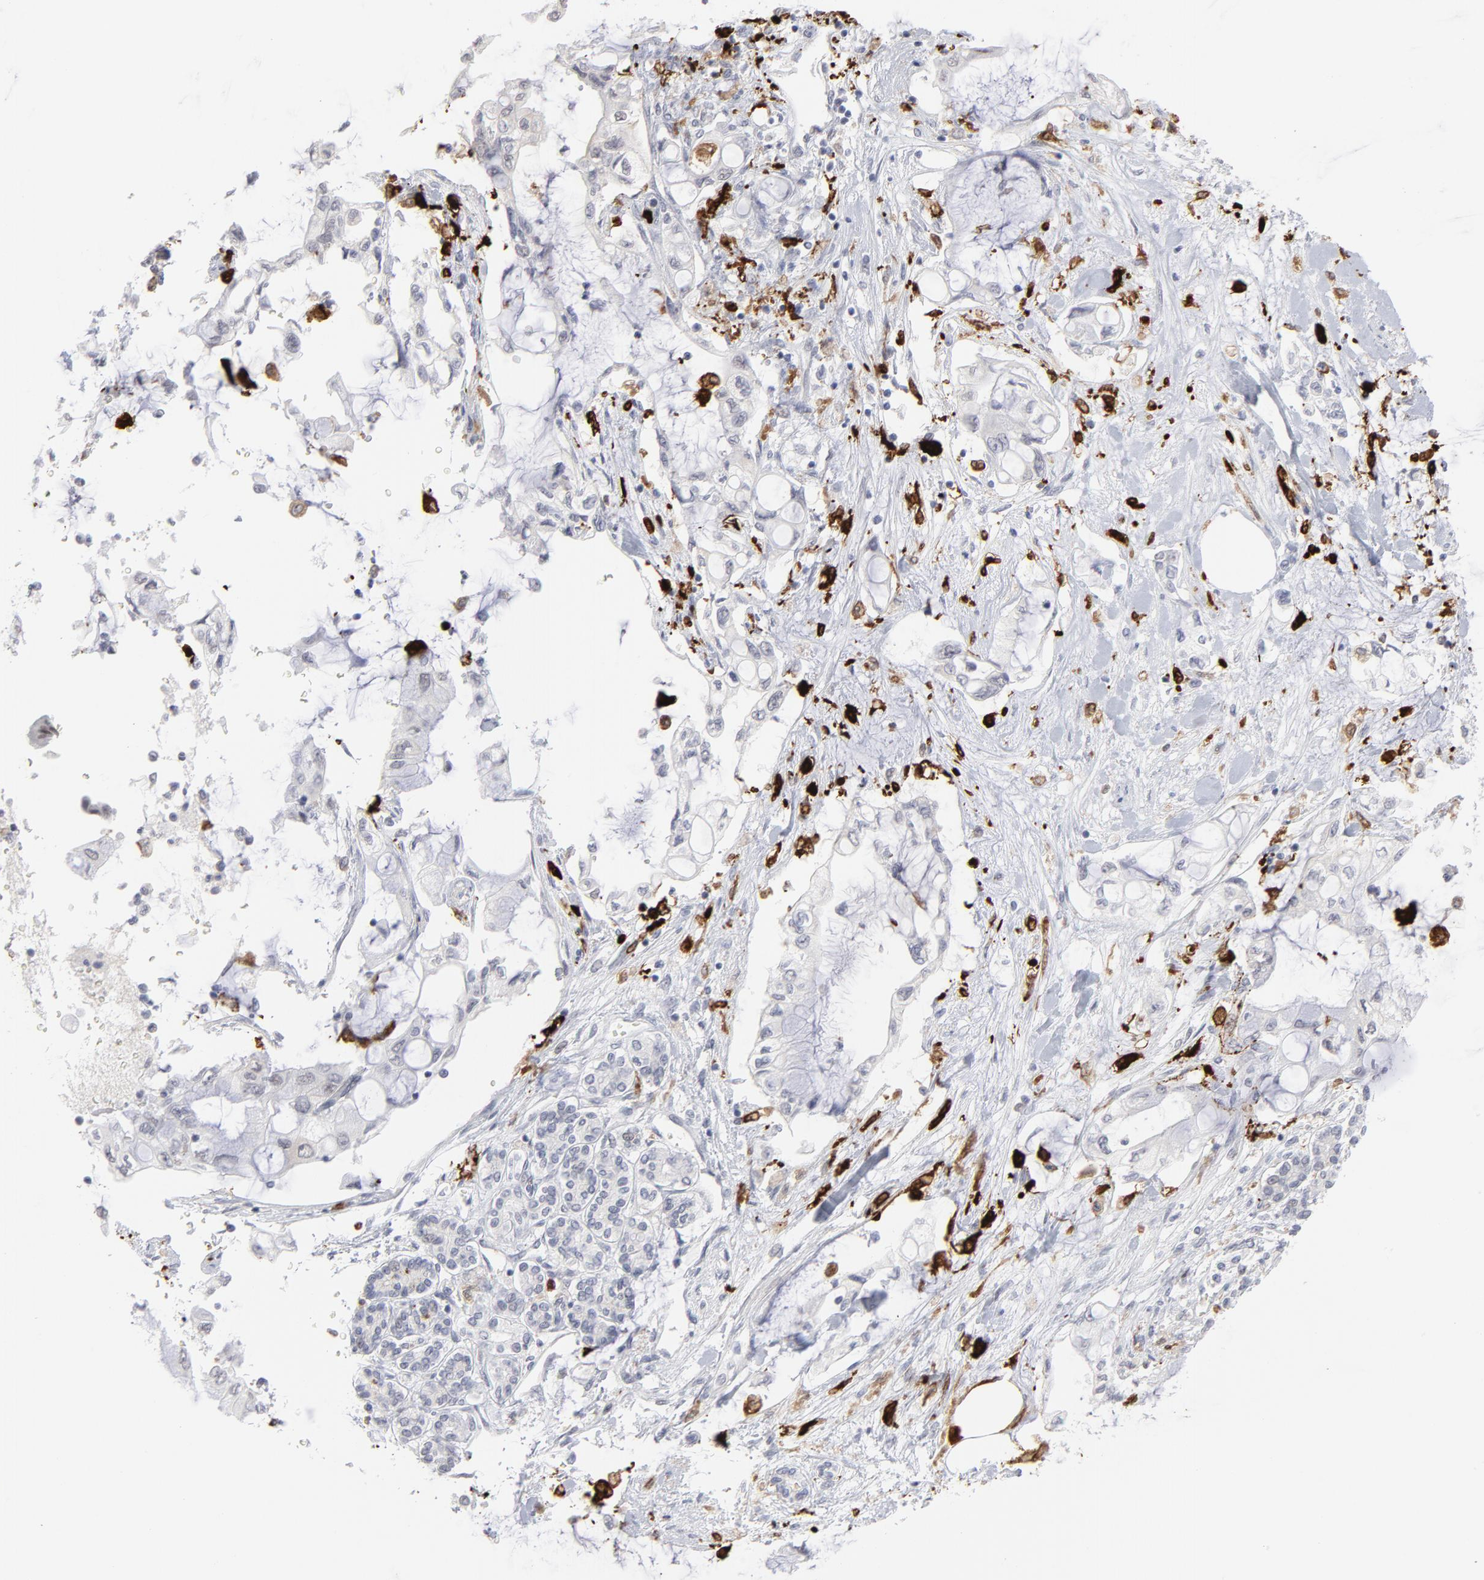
{"staining": {"intensity": "negative", "quantity": "none", "location": "none"}, "tissue": "pancreatic cancer", "cell_type": "Tumor cells", "image_type": "cancer", "snomed": [{"axis": "morphology", "description": "Adenocarcinoma, NOS"}, {"axis": "topography", "description": "Pancreas"}], "caption": "High power microscopy histopathology image of an immunohistochemistry (IHC) photomicrograph of adenocarcinoma (pancreatic), revealing no significant positivity in tumor cells. (DAB immunohistochemistry (IHC) with hematoxylin counter stain).", "gene": "CCR2", "patient": {"sex": "female", "age": 70}}